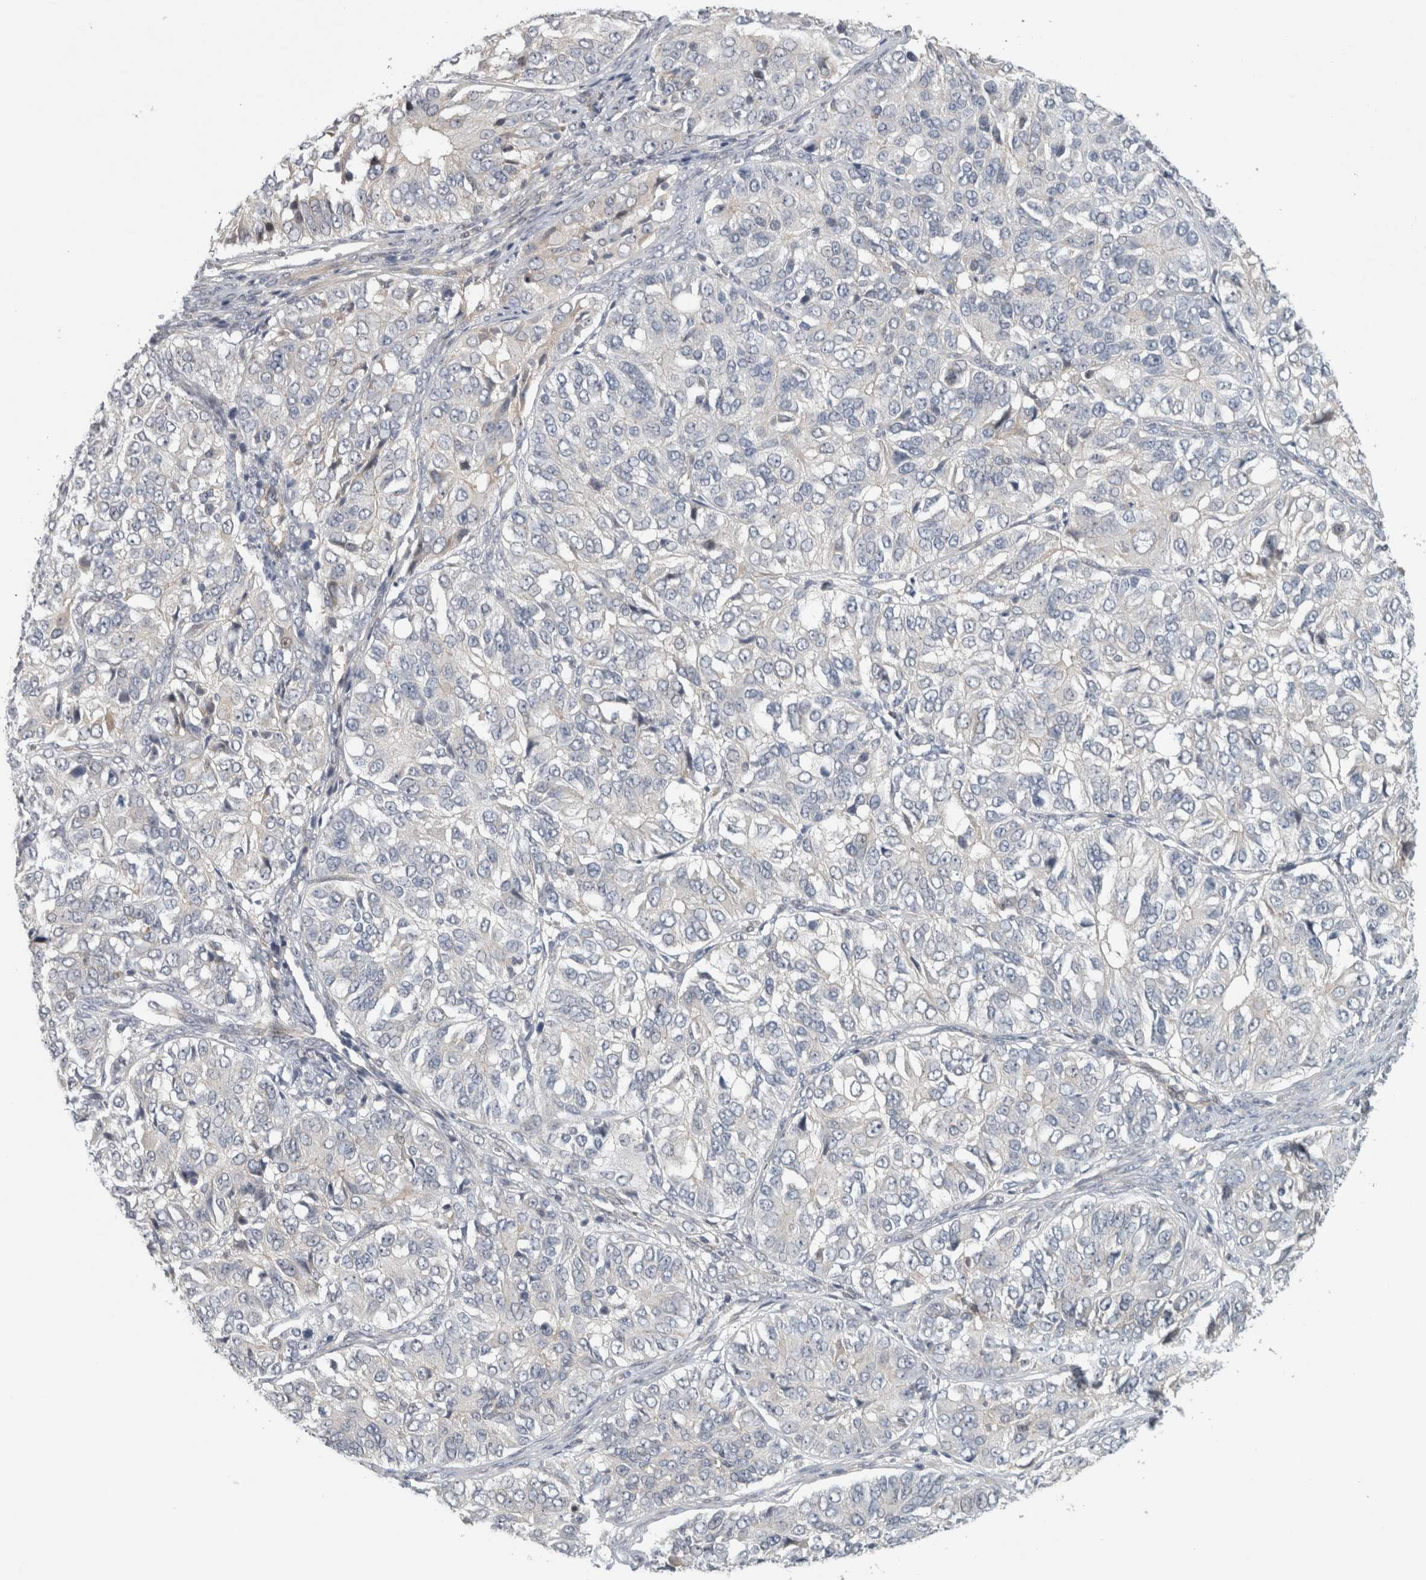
{"staining": {"intensity": "negative", "quantity": "none", "location": "none"}, "tissue": "ovarian cancer", "cell_type": "Tumor cells", "image_type": "cancer", "snomed": [{"axis": "morphology", "description": "Carcinoma, endometroid"}, {"axis": "topography", "description": "Ovary"}], "caption": "An image of human ovarian endometroid carcinoma is negative for staining in tumor cells.", "gene": "ZNF804B", "patient": {"sex": "female", "age": 51}}